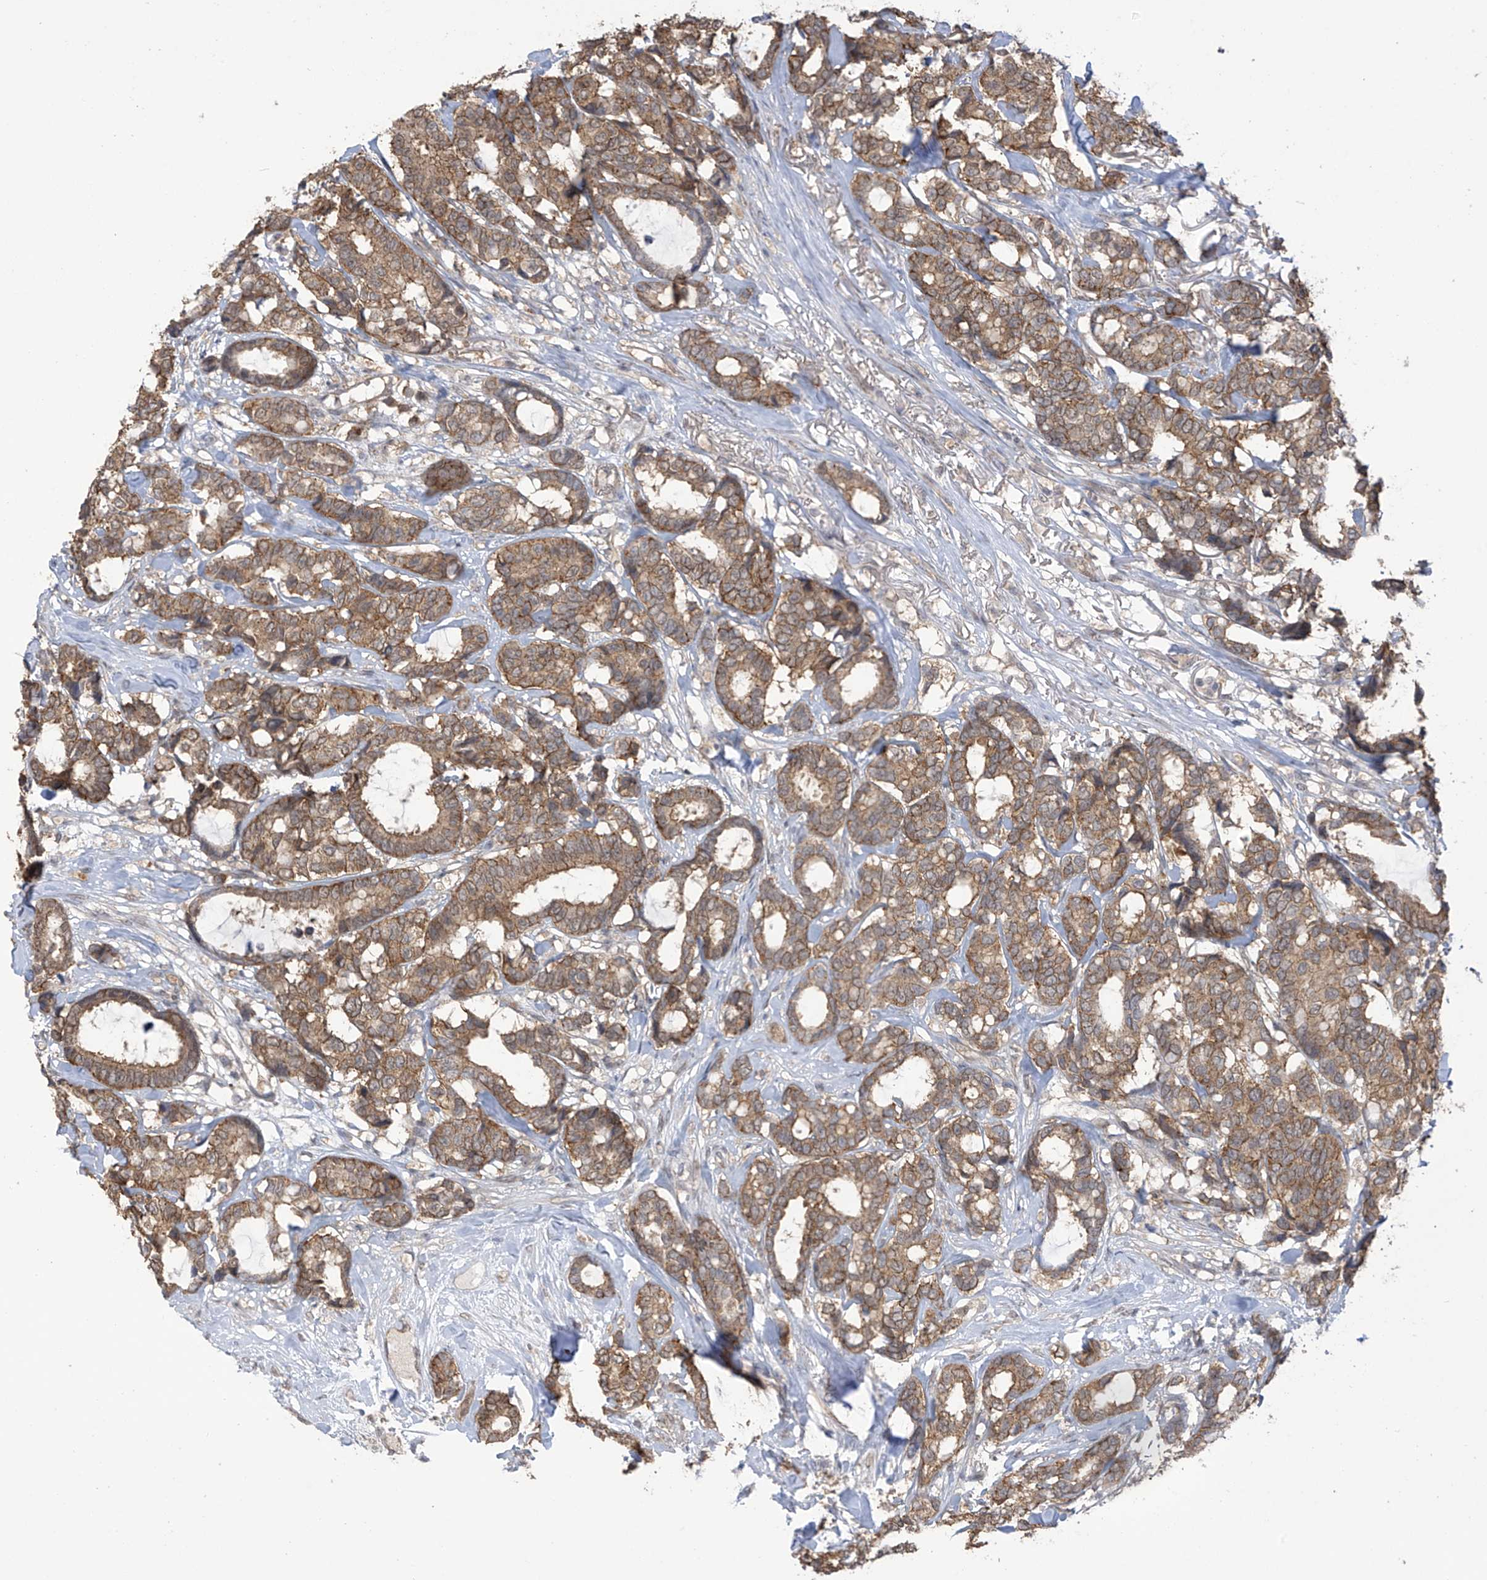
{"staining": {"intensity": "moderate", "quantity": ">75%", "location": "cytoplasmic/membranous"}, "tissue": "breast cancer", "cell_type": "Tumor cells", "image_type": "cancer", "snomed": [{"axis": "morphology", "description": "Duct carcinoma"}, {"axis": "topography", "description": "Breast"}], "caption": "DAB immunohistochemical staining of human breast cancer (intraductal carcinoma) shows moderate cytoplasmic/membranous protein positivity in approximately >75% of tumor cells.", "gene": "KIAA1522", "patient": {"sex": "female", "age": 87}}